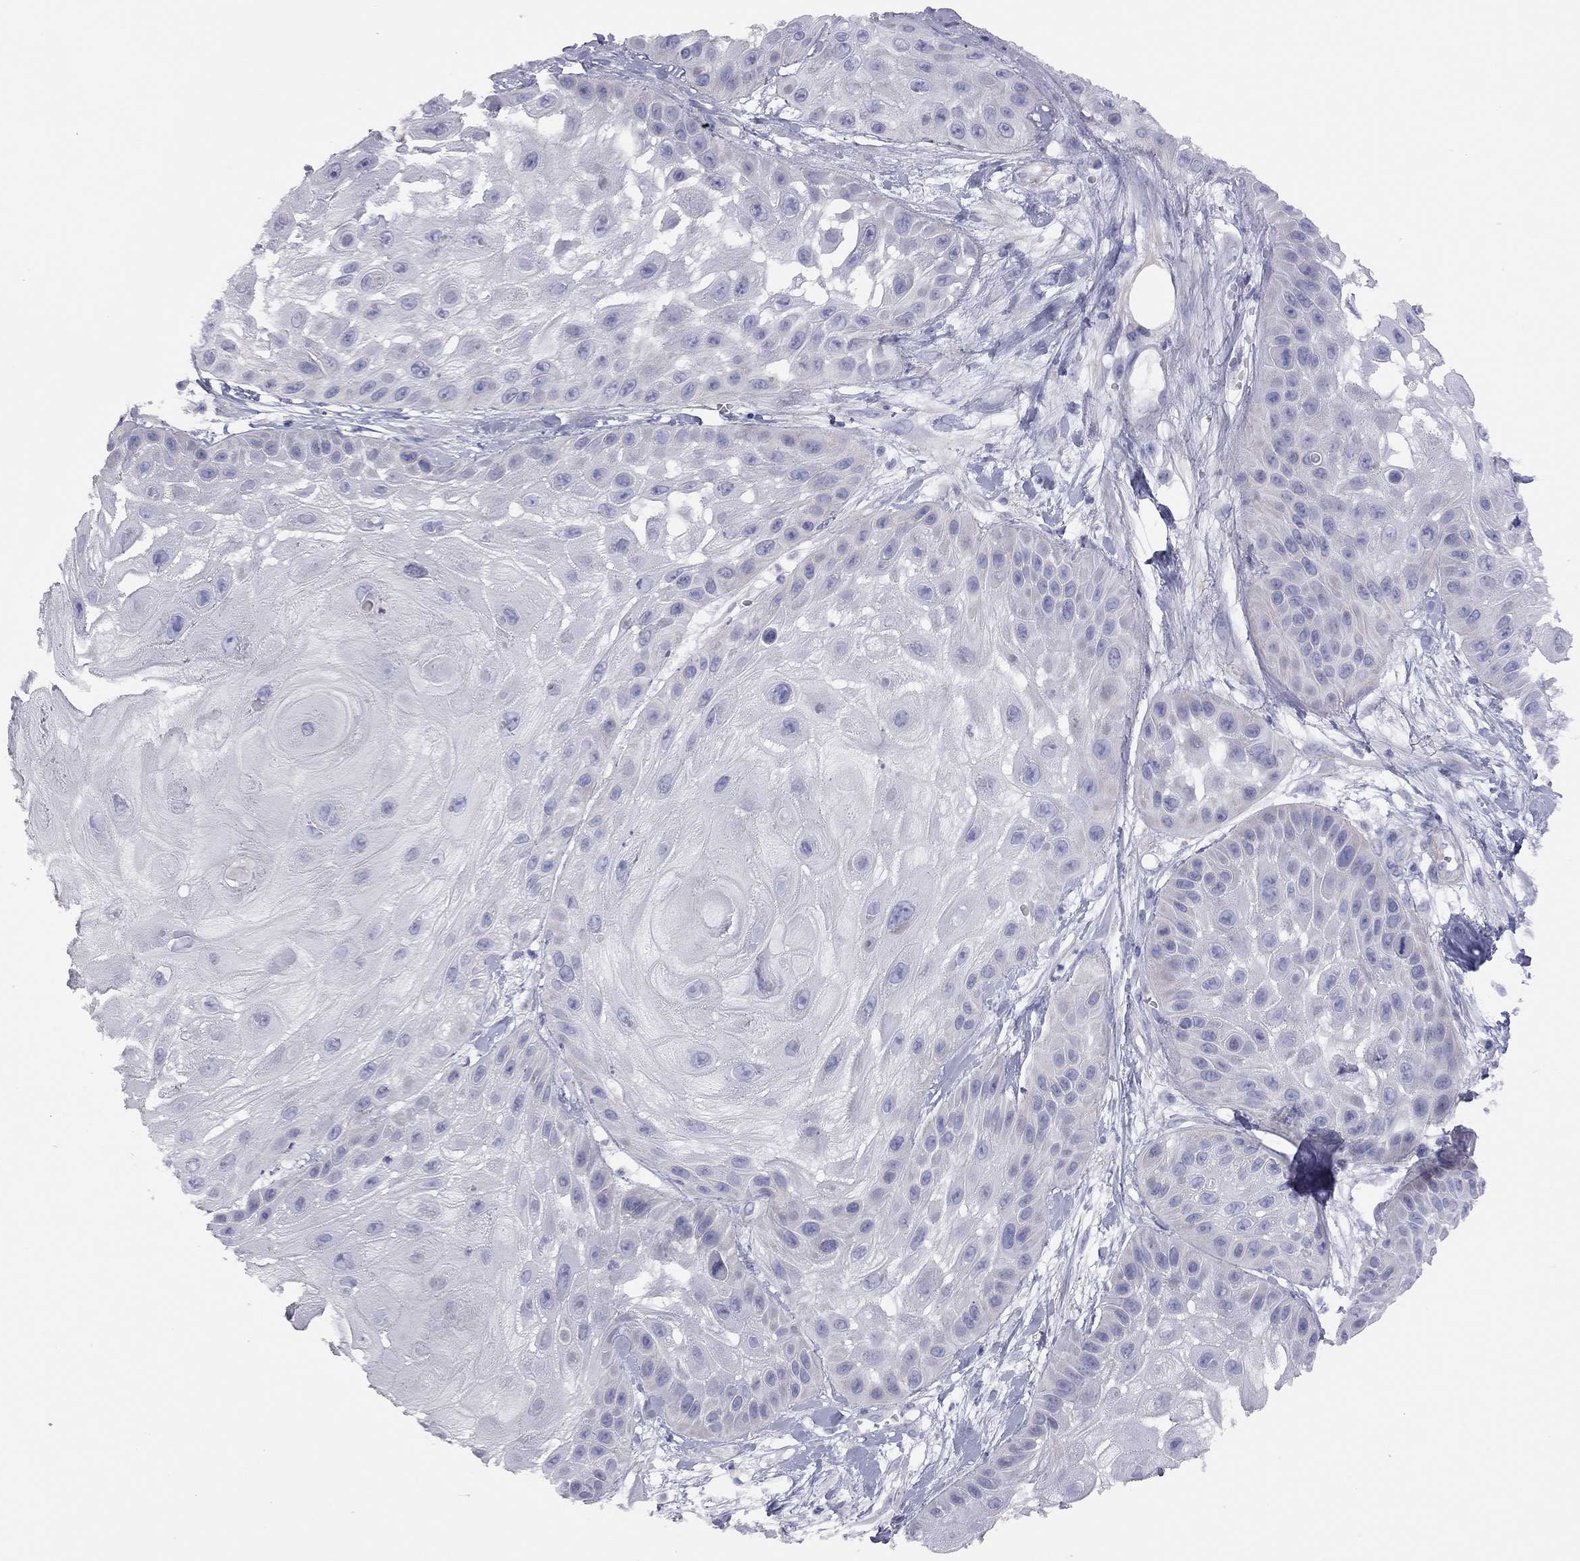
{"staining": {"intensity": "negative", "quantity": "none", "location": "none"}, "tissue": "skin cancer", "cell_type": "Tumor cells", "image_type": "cancer", "snomed": [{"axis": "morphology", "description": "Normal tissue, NOS"}, {"axis": "morphology", "description": "Squamous cell carcinoma, NOS"}, {"axis": "topography", "description": "Skin"}], "caption": "This photomicrograph is of squamous cell carcinoma (skin) stained with immunohistochemistry (IHC) to label a protein in brown with the nuclei are counter-stained blue. There is no expression in tumor cells.", "gene": "ADCYAP1", "patient": {"sex": "male", "age": 79}}